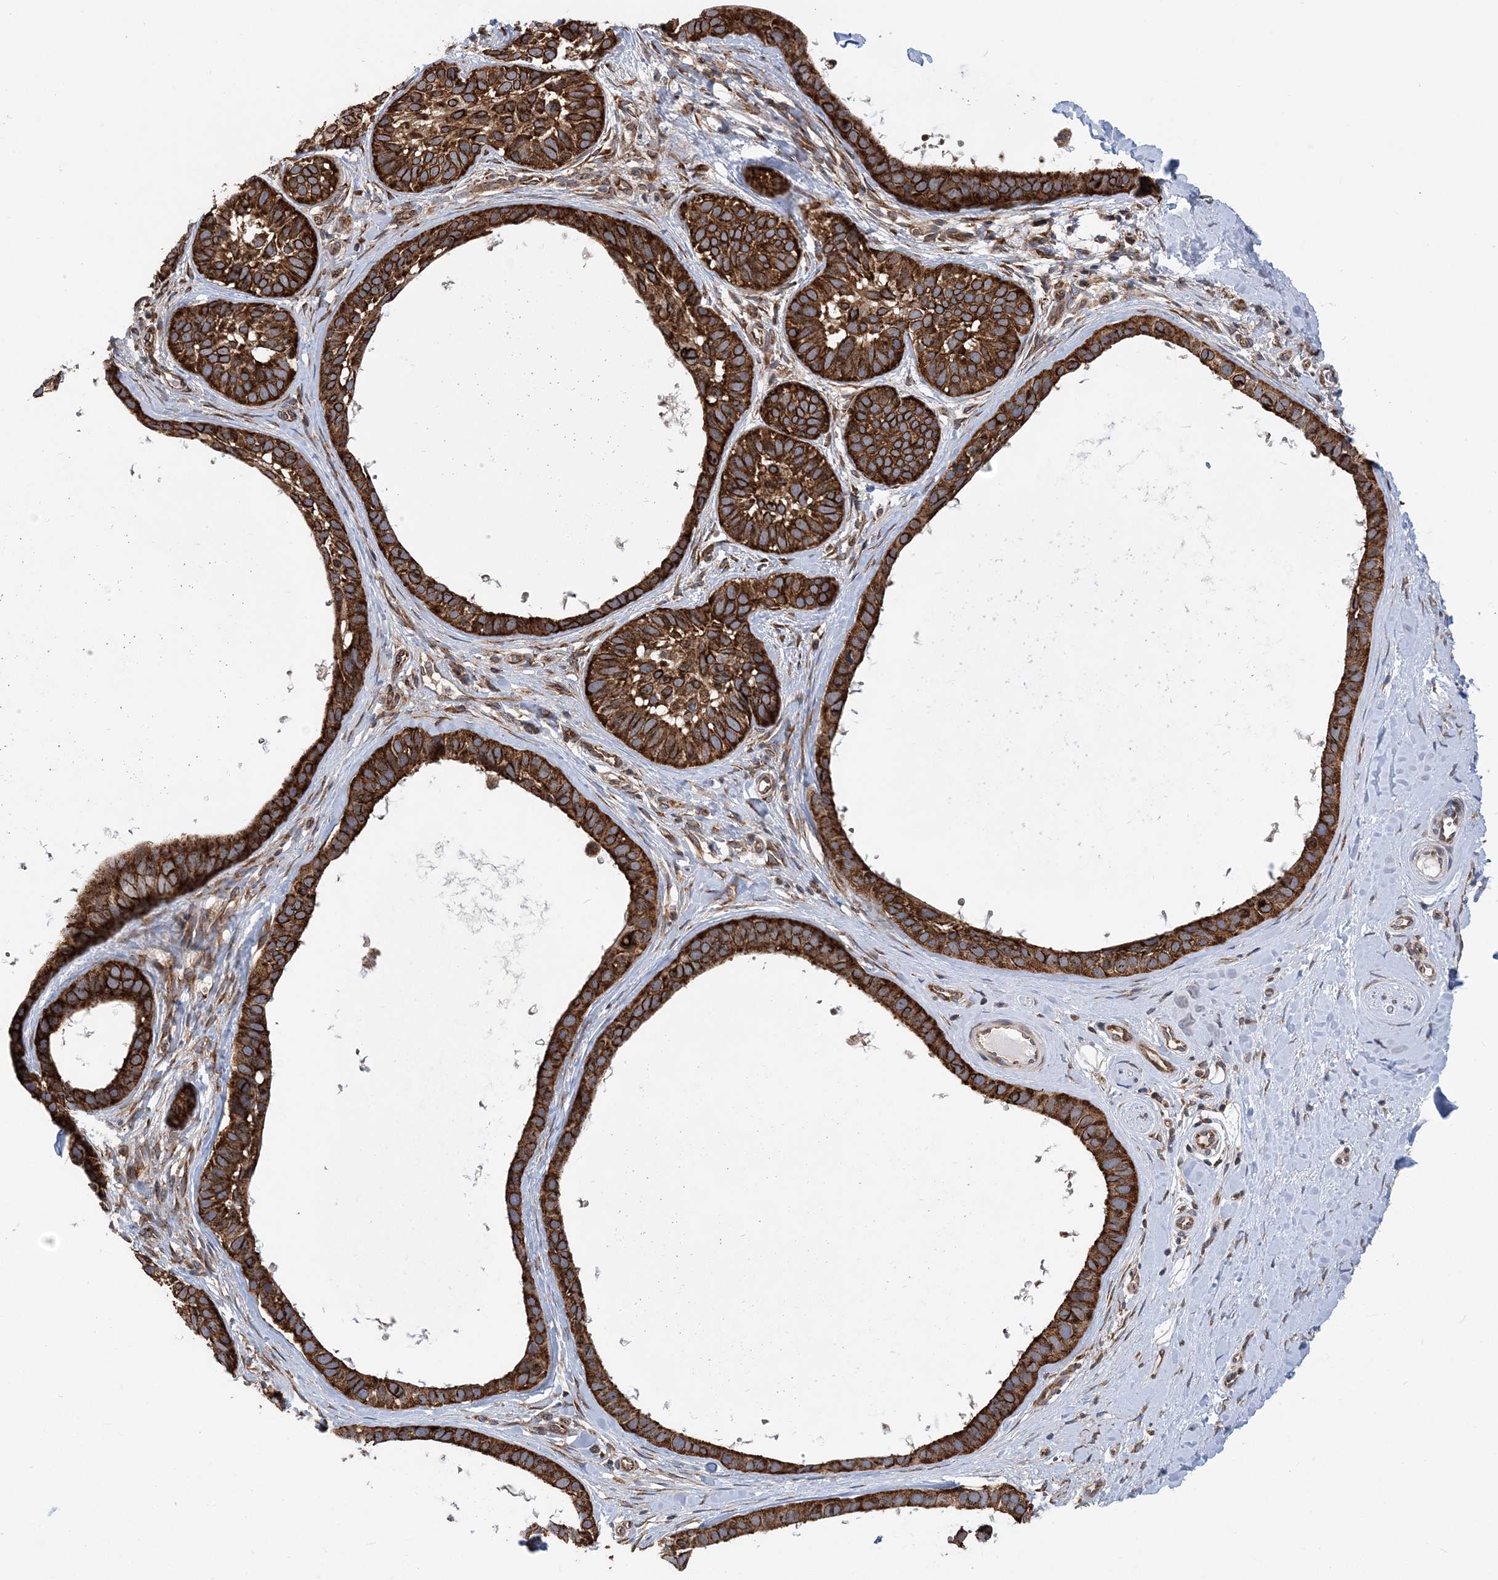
{"staining": {"intensity": "strong", "quantity": ">75%", "location": "cytoplasmic/membranous"}, "tissue": "skin cancer", "cell_type": "Tumor cells", "image_type": "cancer", "snomed": [{"axis": "morphology", "description": "Basal cell carcinoma"}, {"axis": "topography", "description": "Skin"}], "caption": "A high-resolution photomicrograph shows immunohistochemistry (IHC) staining of skin cancer, which reveals strong cytoplasmic/membranous staining in about >75% of tumor cells. The protein of interest is shown in brown color, while the nuclei are stained blue.", "gene": "PHF1", "patient": {"sex": "male", "age": 62}}